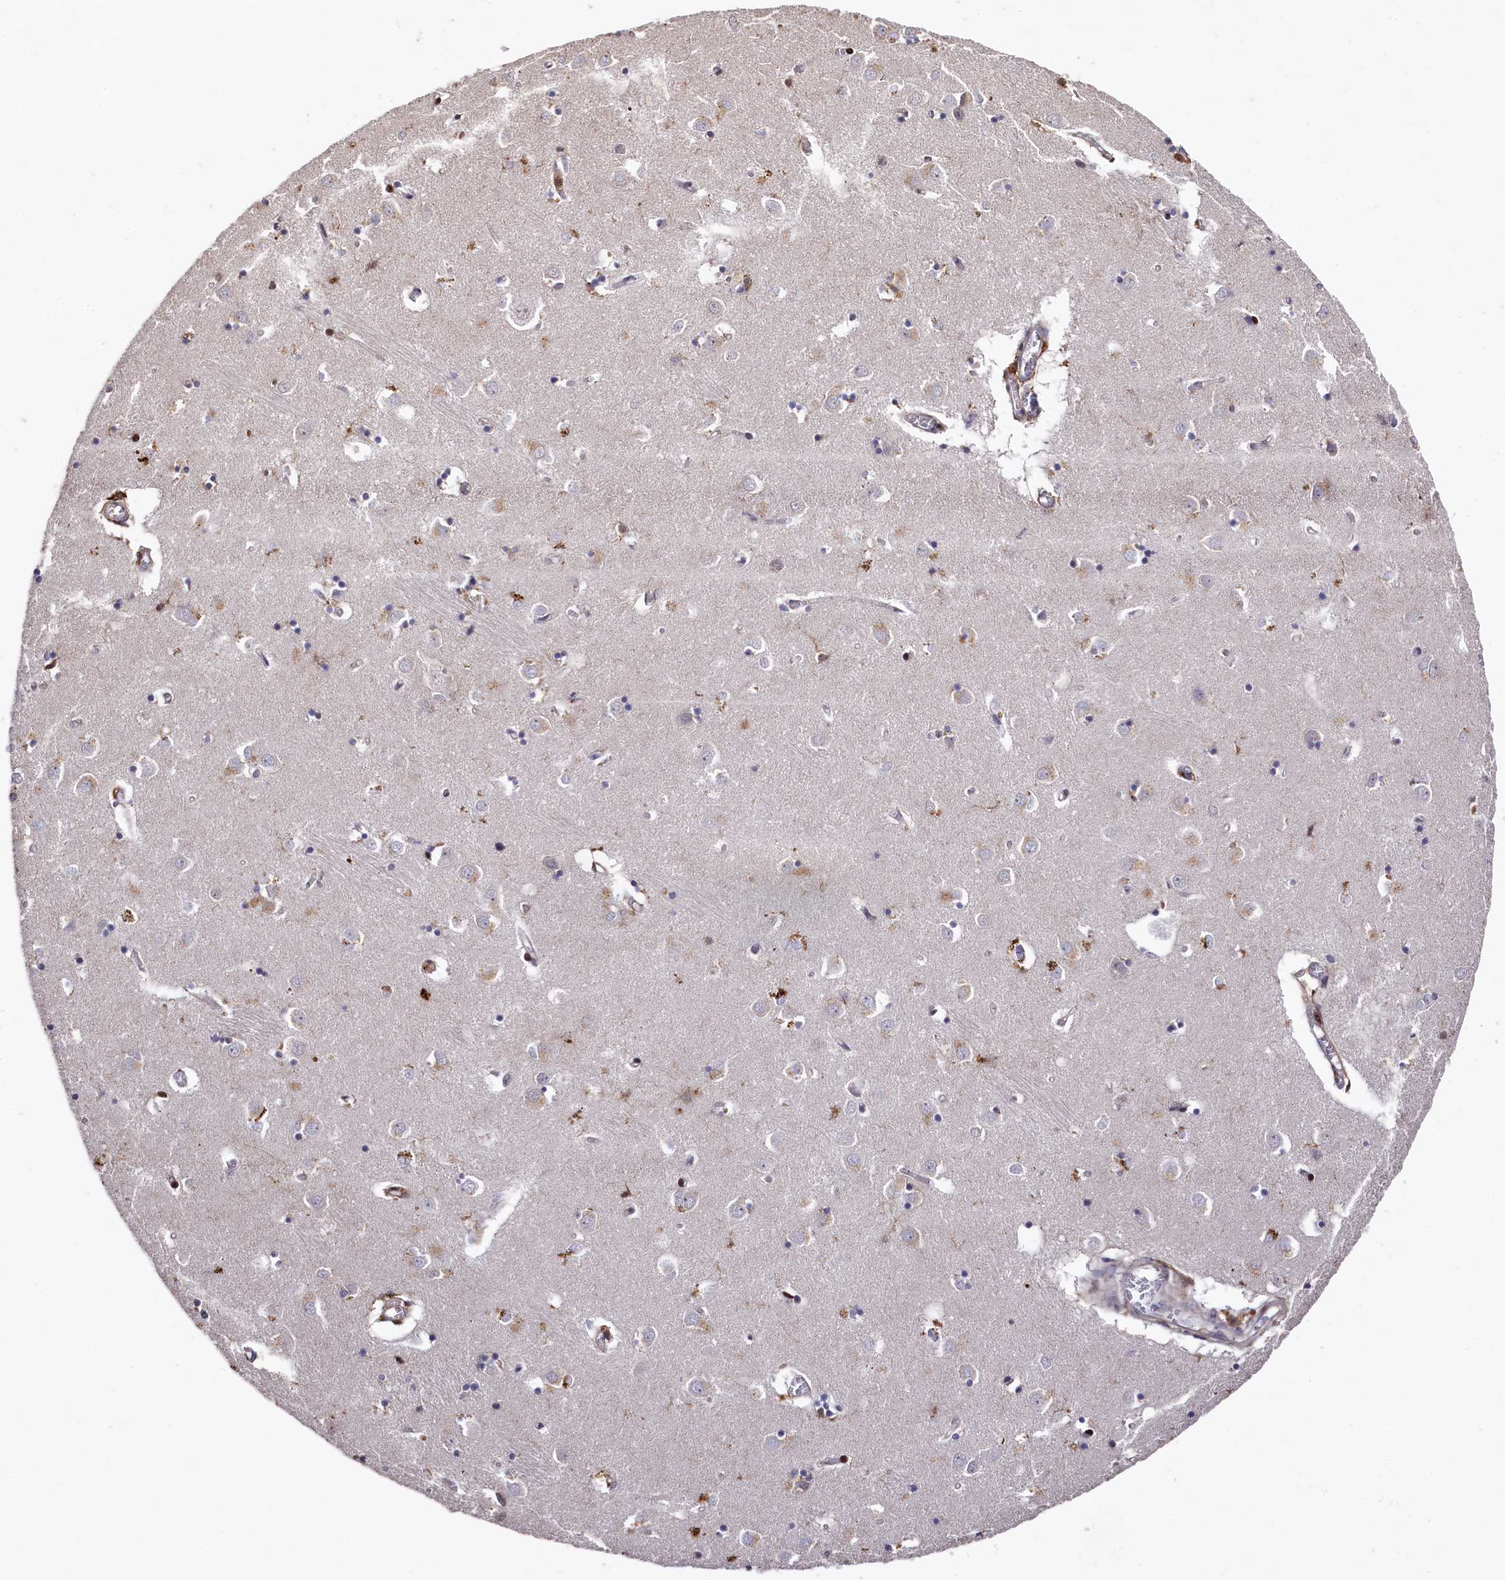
{"staining": {"intensity": "weak", "quantity": "<25%", "location": "cytoplasmic/membranous"}, "tissue": "caudate", "cell_type": "Glial cells", "image_type": "normal", "snomed": [{"axis": "morphology", "description": "Normal tissue, NOS"}, {"axis": "topography", "description": "Lateral ventricle wall"}], "caption": "This is an IHC photomicrograph of unremarkable caudate. There is no positivity in glial cells.", "gene": "PLEKHO2", "patient": {"sex": "male", "age": 70}}